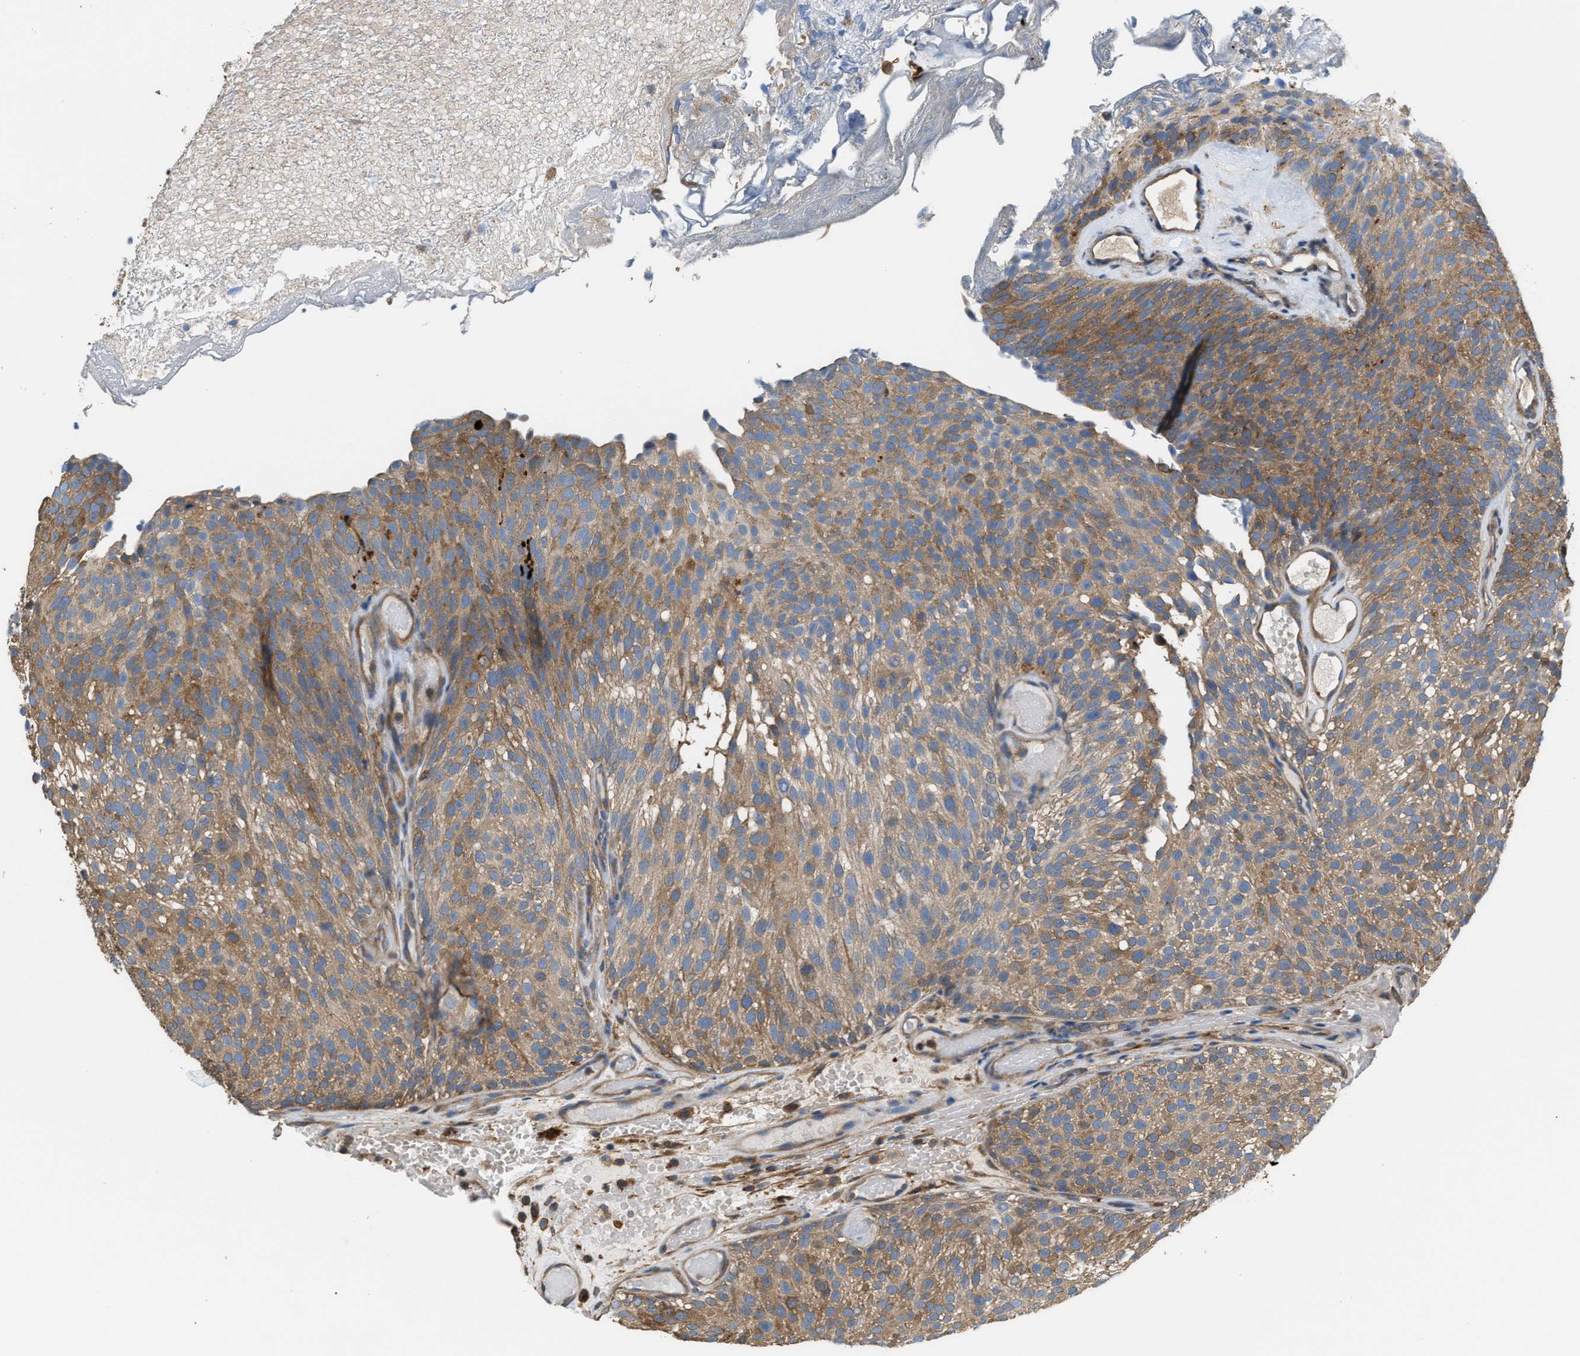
{"staining": {"intensity": "moderate", "quantity": ">75%", "location": "cytoplasmic/membranous"}, "tissue": "urothelial cancer", "cell_type": "Tumor cells", "image_type": "cancer", "snomed": [{"axis": "morphology", "description": "Urothelial carcinoma, Low grade"}, {"axis": "topography", "description": "Urinary bladder"}], "caption": "An image of human urothelial cancer stained for a protein displays moderate cytoplasmic/membranous brown staining in tumor cells.", "gene": "ATIC", "patient": {"sex": "male", "age": 78}}